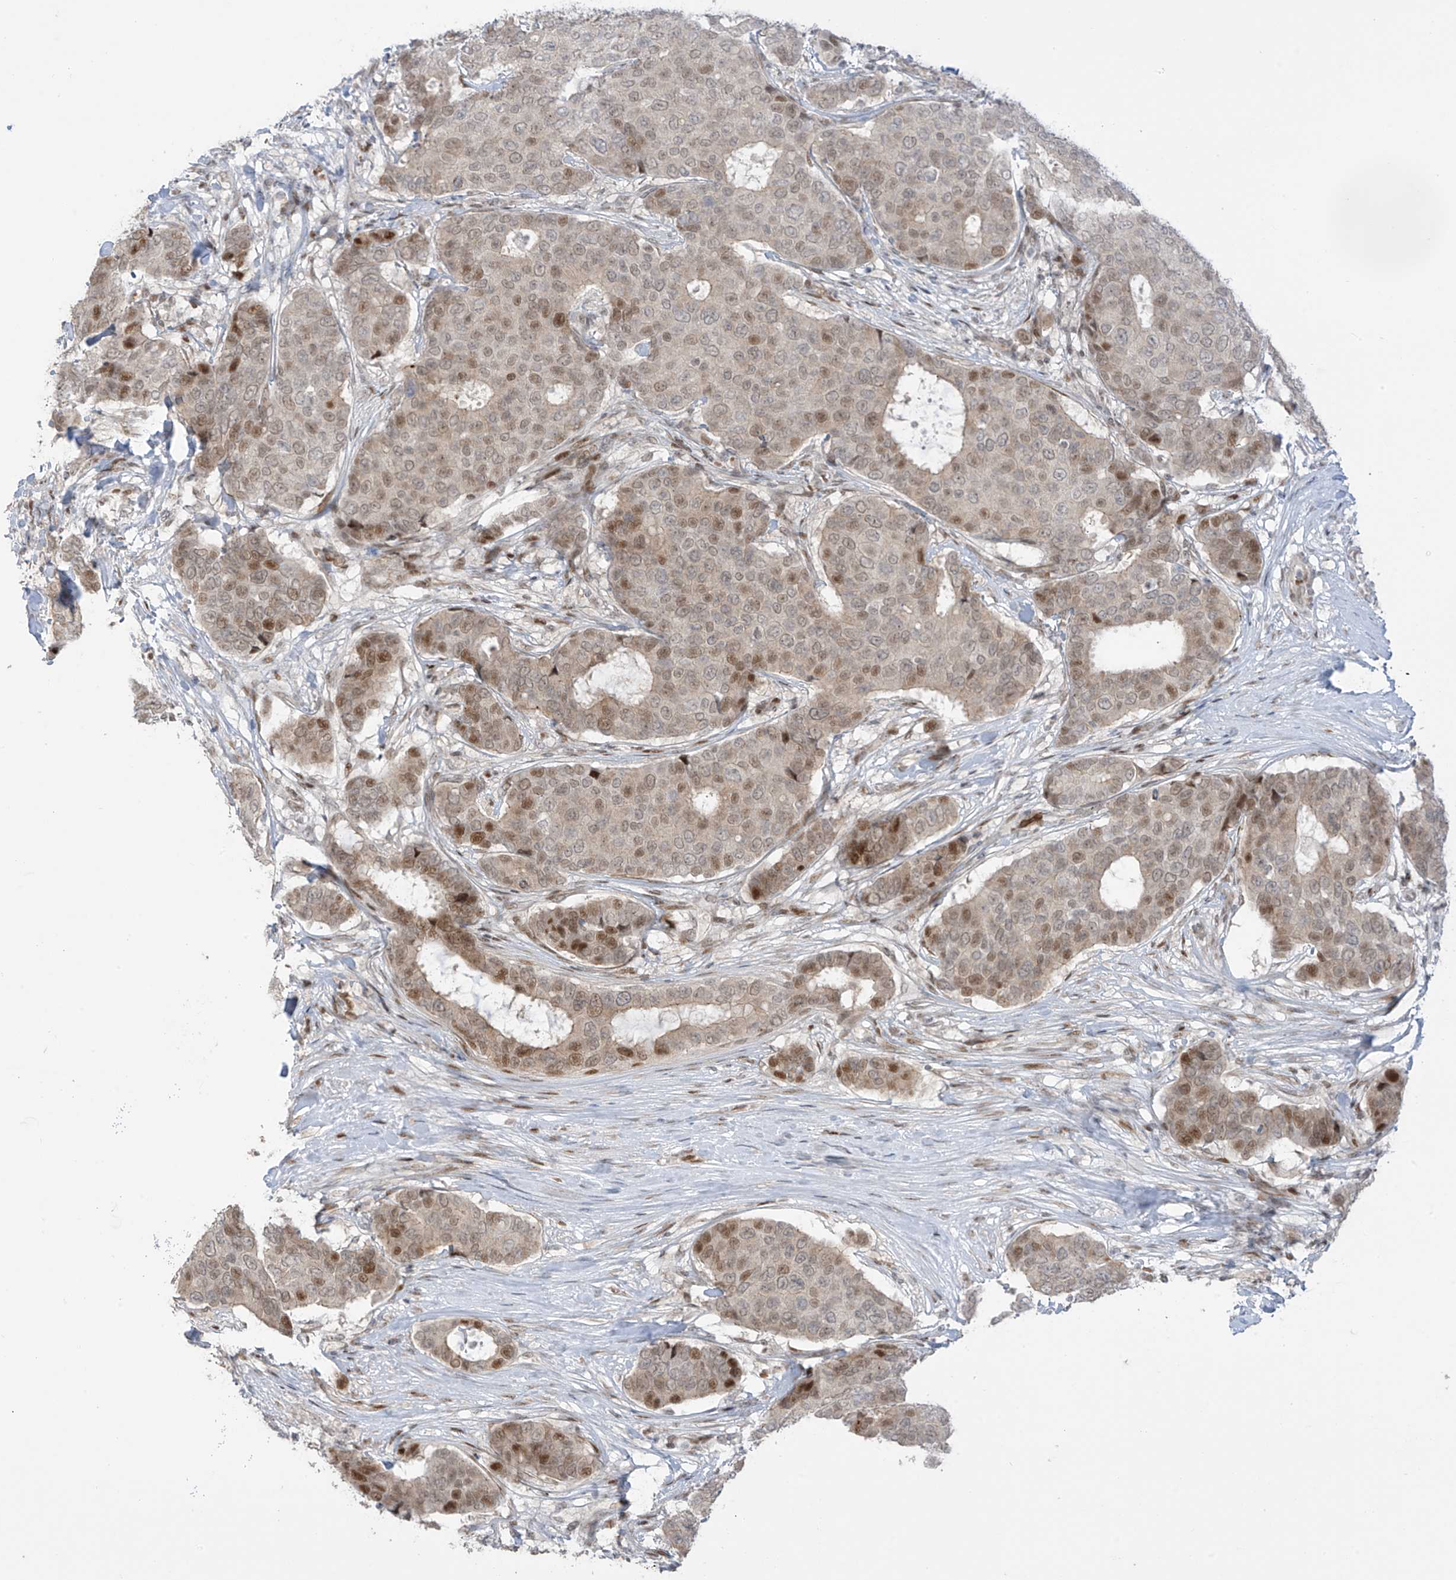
{"staining": {"intensity": "moderate", "quantity": "<25%", "location": "nuclear"}, "tissue": "breast cancer", "cell_type": "Tumor cells", "image_type": "cancer", "snomed": [{"axis": "morphology", "description": "Duct carcinoma"}, {"axis": "topography", "description": "Breast"}], "caption": "Invasive ductal carcinoma (breast) stained with a protein marker reveals moderate staining in tumor cells.", "gene": "ZCWPW2", "patient": {"sex": "female", "age": 75}}